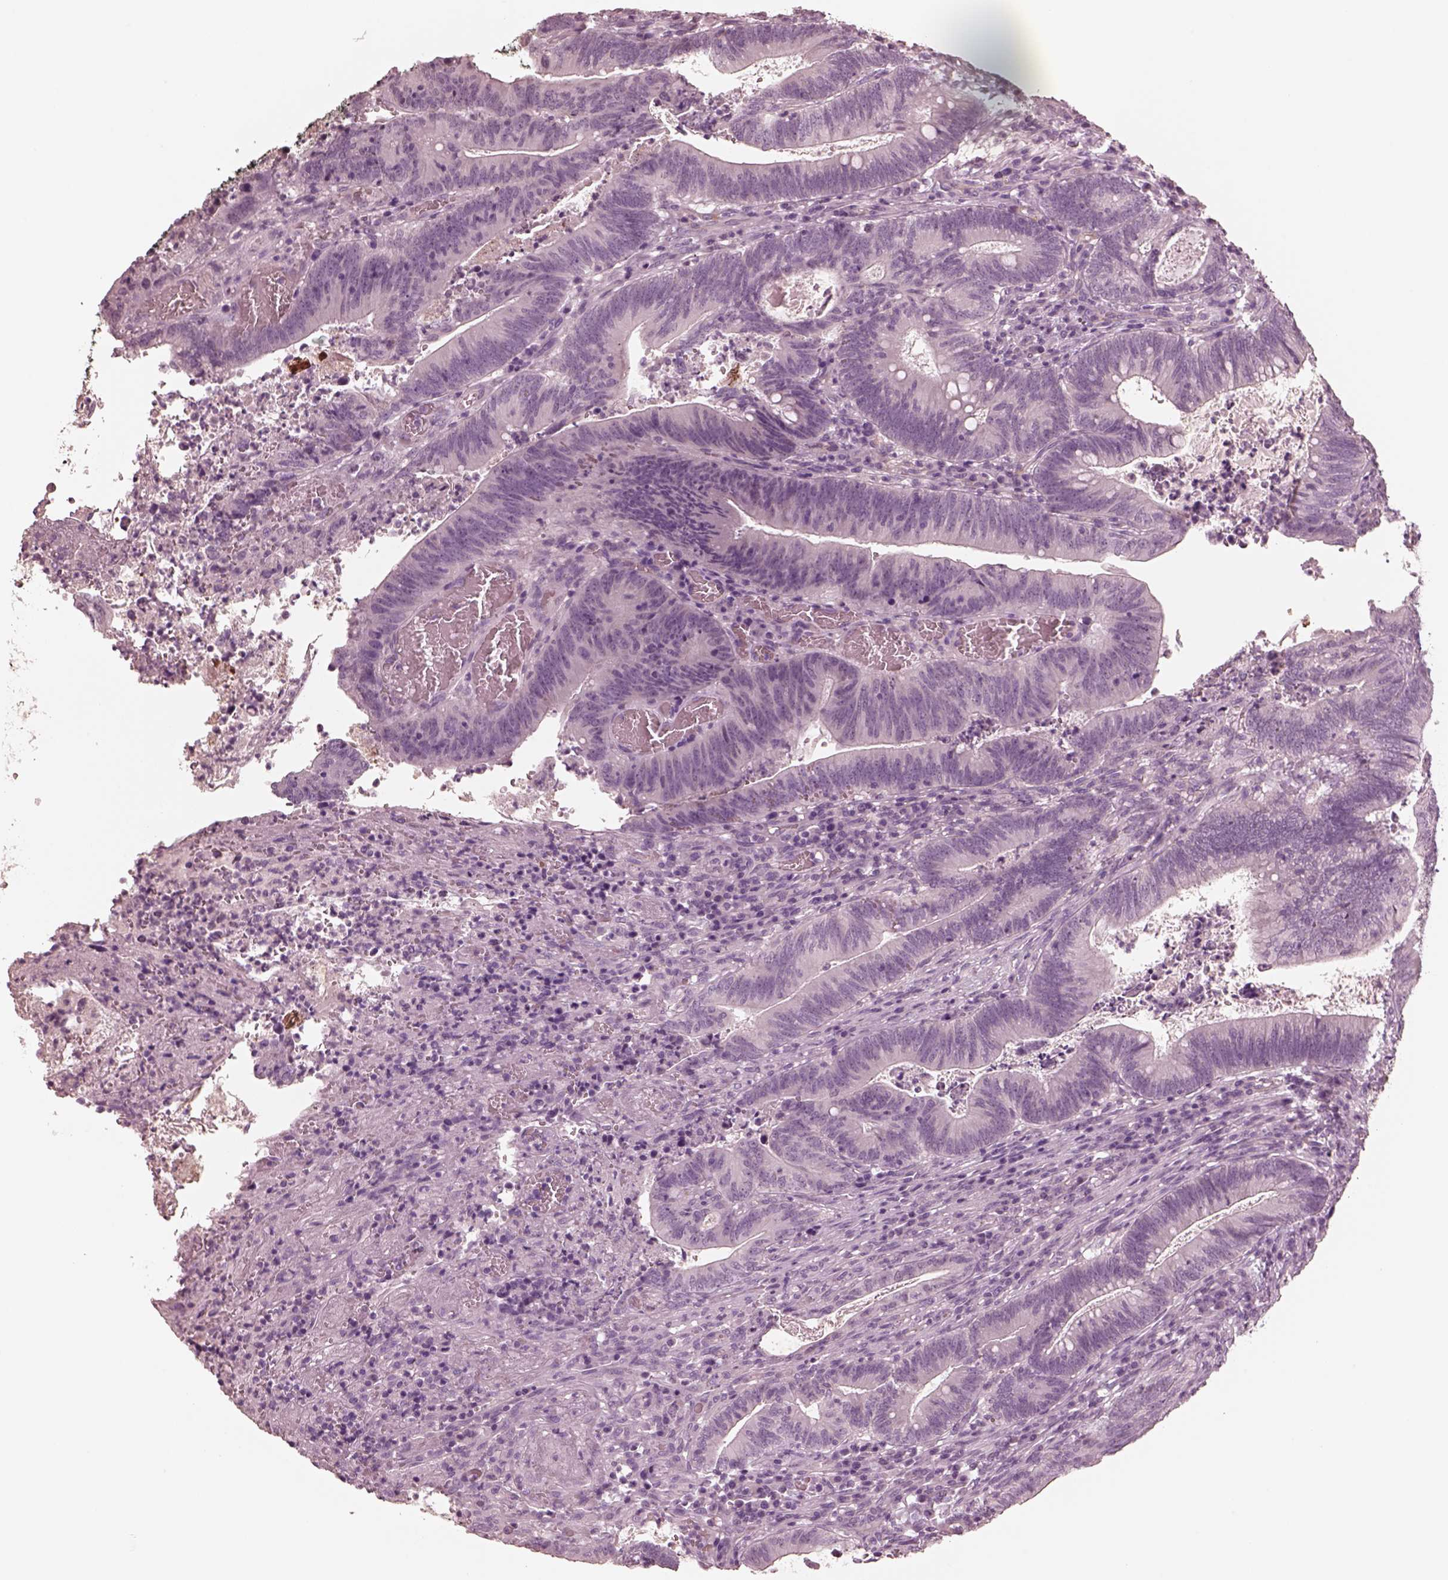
{"staining": {"intensity": "negative", "quantity": "none", "location": "none"}, "tissue": "colorectal cancer", "cell_type": "Tumor cells", "image_type": "cancer", "snomed": [{"axis": "morphology", "description": "Adenocarcinoma, NOS"}, {"axis": "topography", "description": "Colon"}], "caption": "Tumor cells show no significant protein positivity in colorectal adenocarcinoma.", "gene": "DNAAF9", "patient": {"sex": "female", "age": 70}}